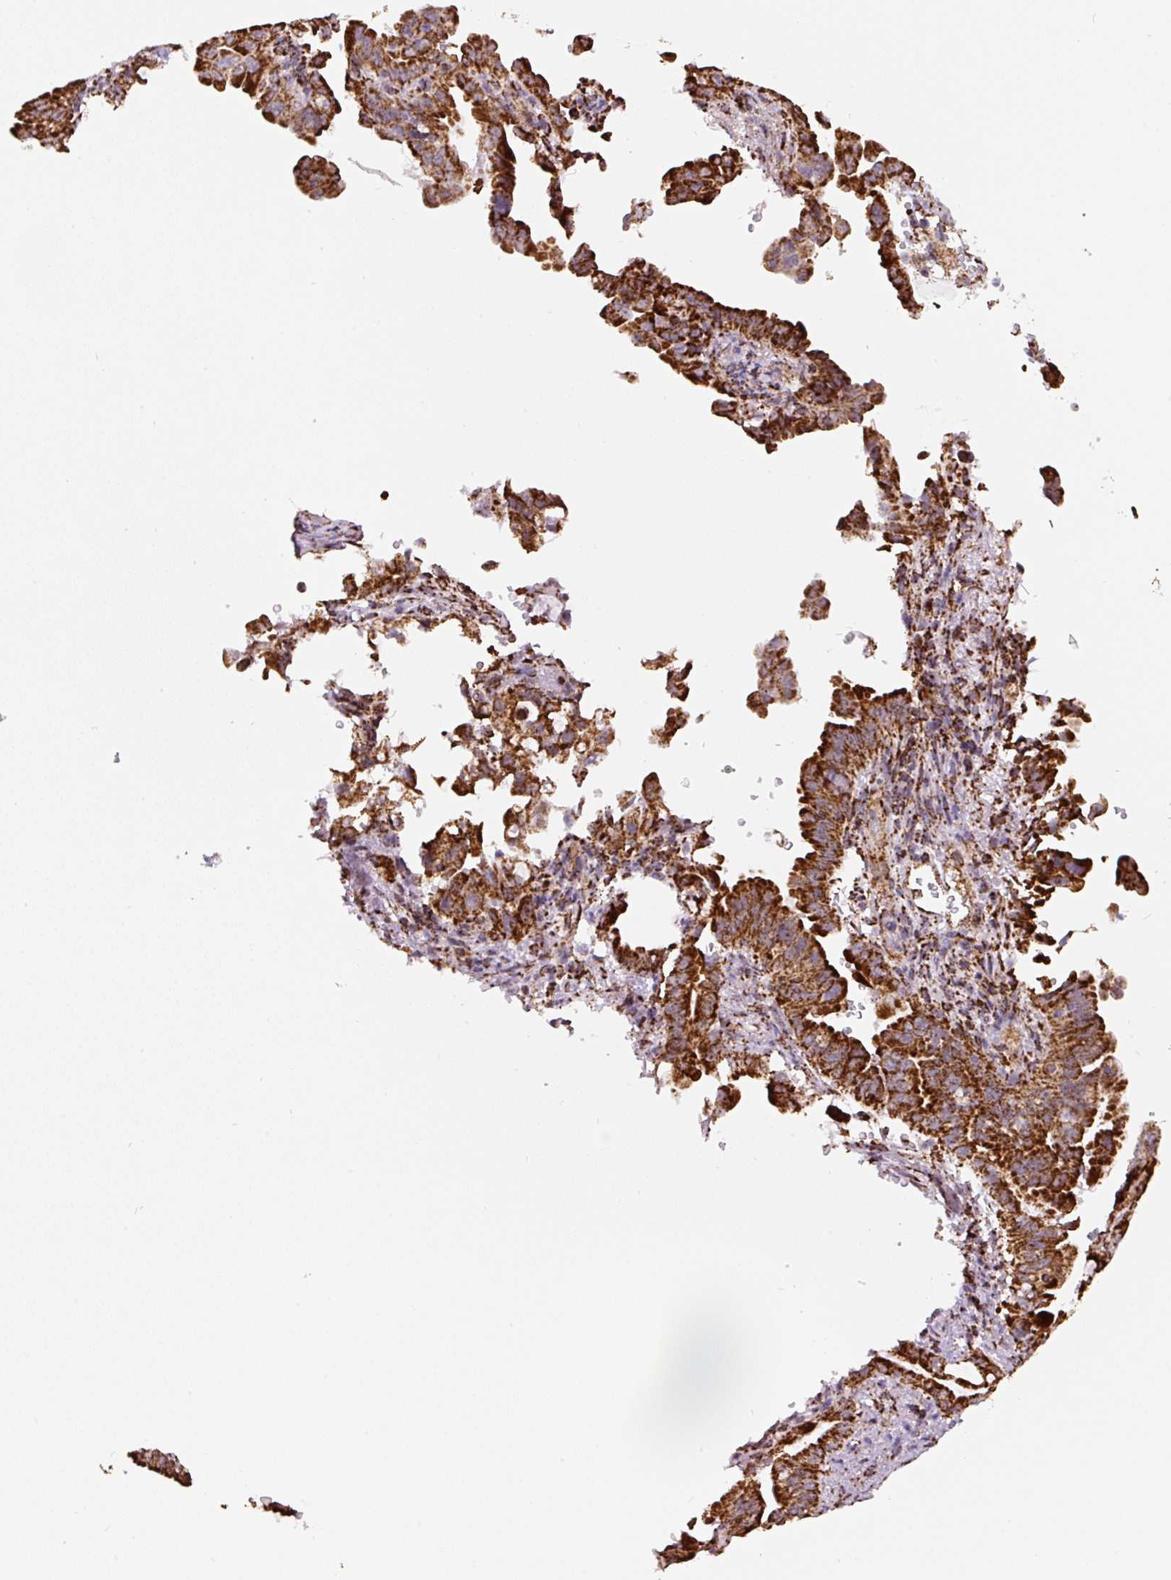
{"staining": {"intensity": "strong", "quantity": ">75%", "location": "cytoplasmic/membranous"}, "tissue": "pancreatic cancer", "cell_type": "Tumor cells", "image_type": "cancer", "snomed": [{"axis": "morphology", "description": "Adenocarcinoma, NOS"}, {"axis": "topography", "description": "Pancreas"}], "caption": "Approximately >75% of tumor cells in pancreatic cancer (adenocarcinoma) exhibit strong cytoplasmic/membranous protein staining as visualized by brown immunohistochemical staining.", "gene": "ATP5F1A", "patient": {"sex": "male", "age": 70}}